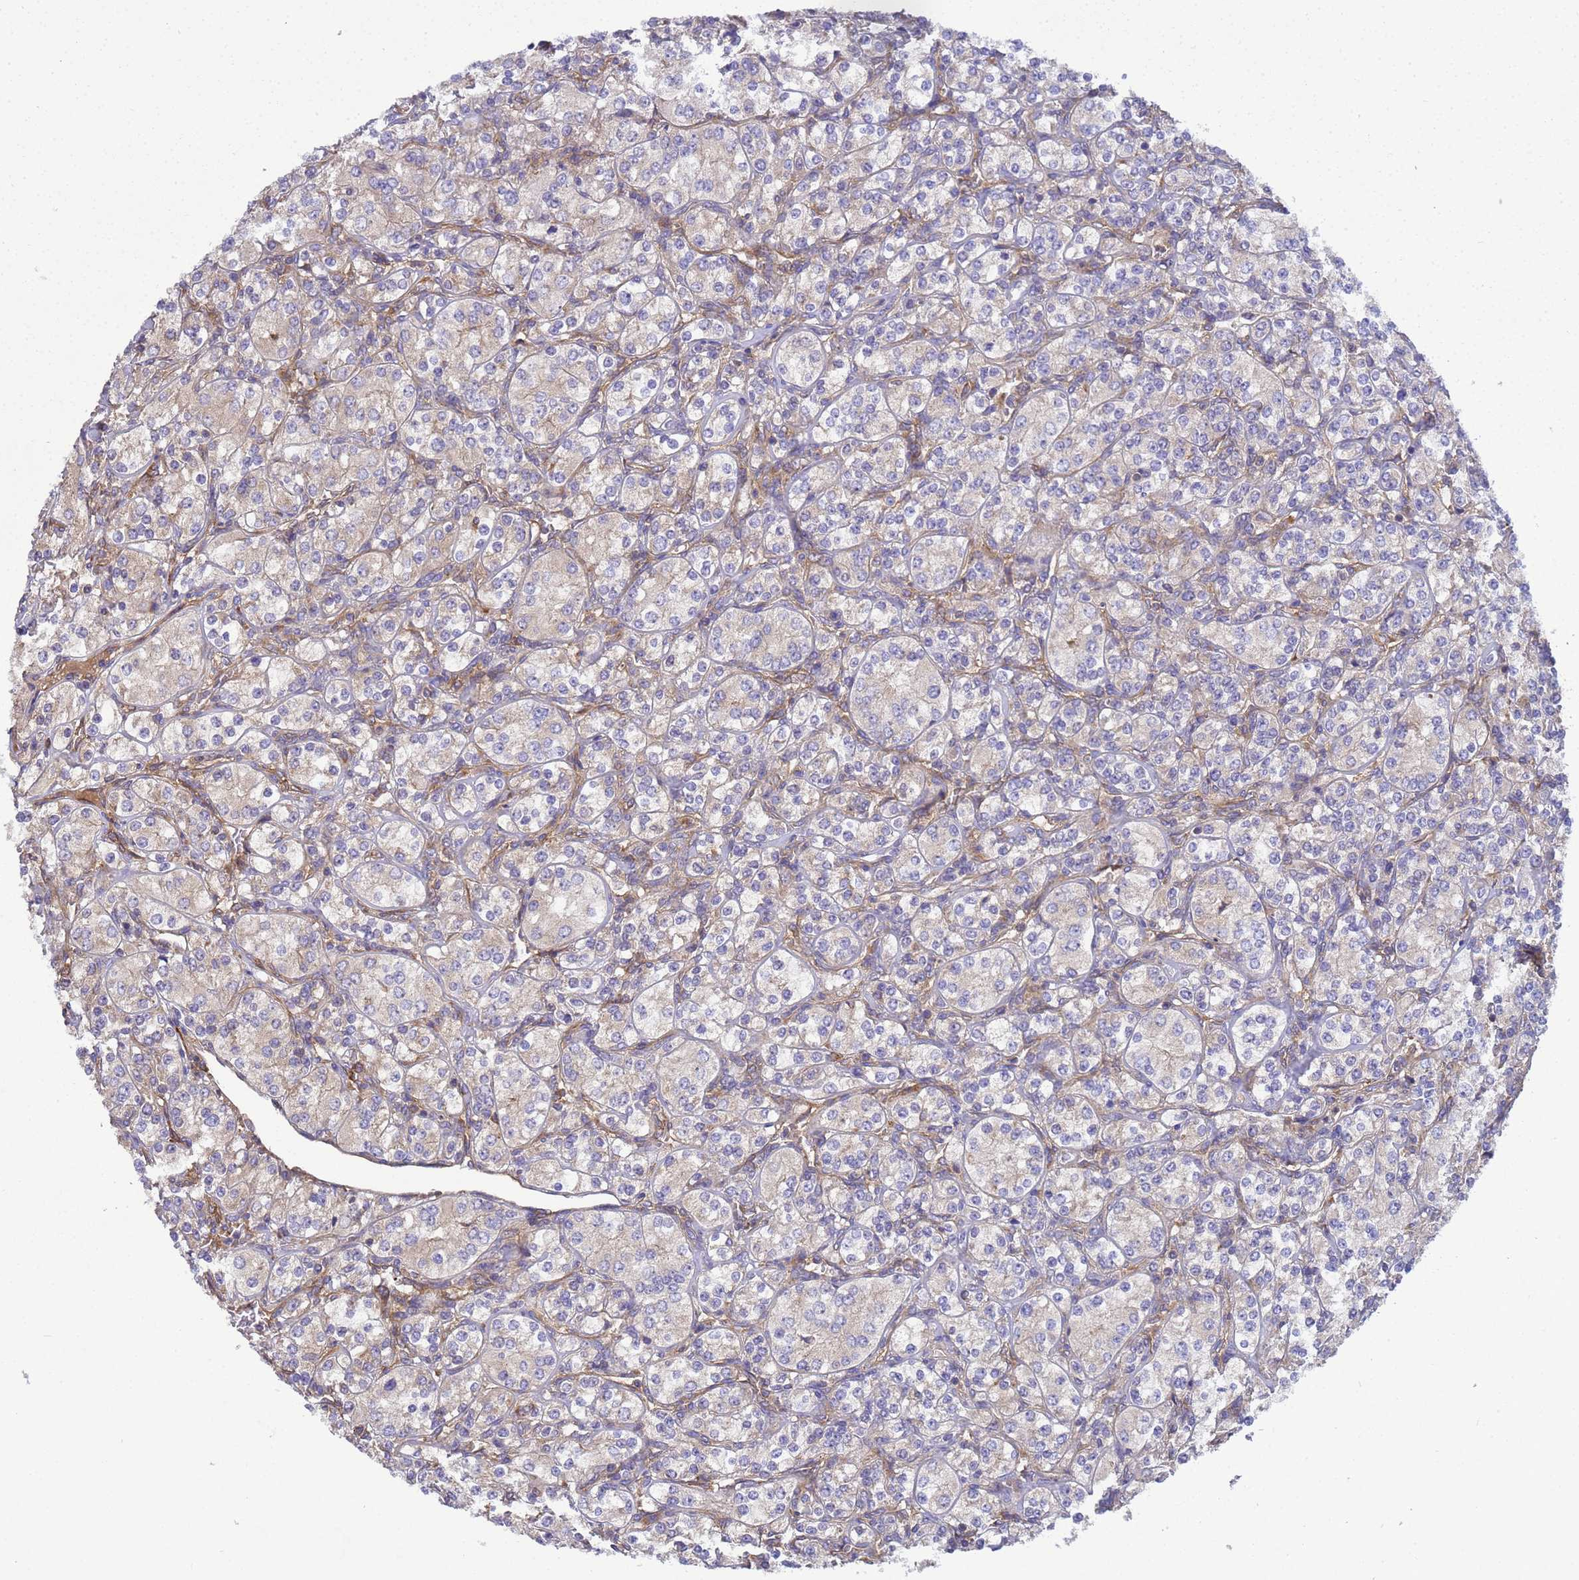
{"staining": {"intensity": "weak", "quantity": "<25%", "location": "cytoplasmic/membranous"}, "tissue": "renal cancer", "cell_type": "Tumor cells", "image_type": "cancer", "snomed": [{"axis": "morphology", "description": "Adenocarcinoma, NOS"}, {"axis": "topography", "description": "Kidney"}], "caption": "Tumor cells show no significant protein expression in renal cancer.", "gene": "BECN1", "patient": {"sex": "male", "age": 77}}